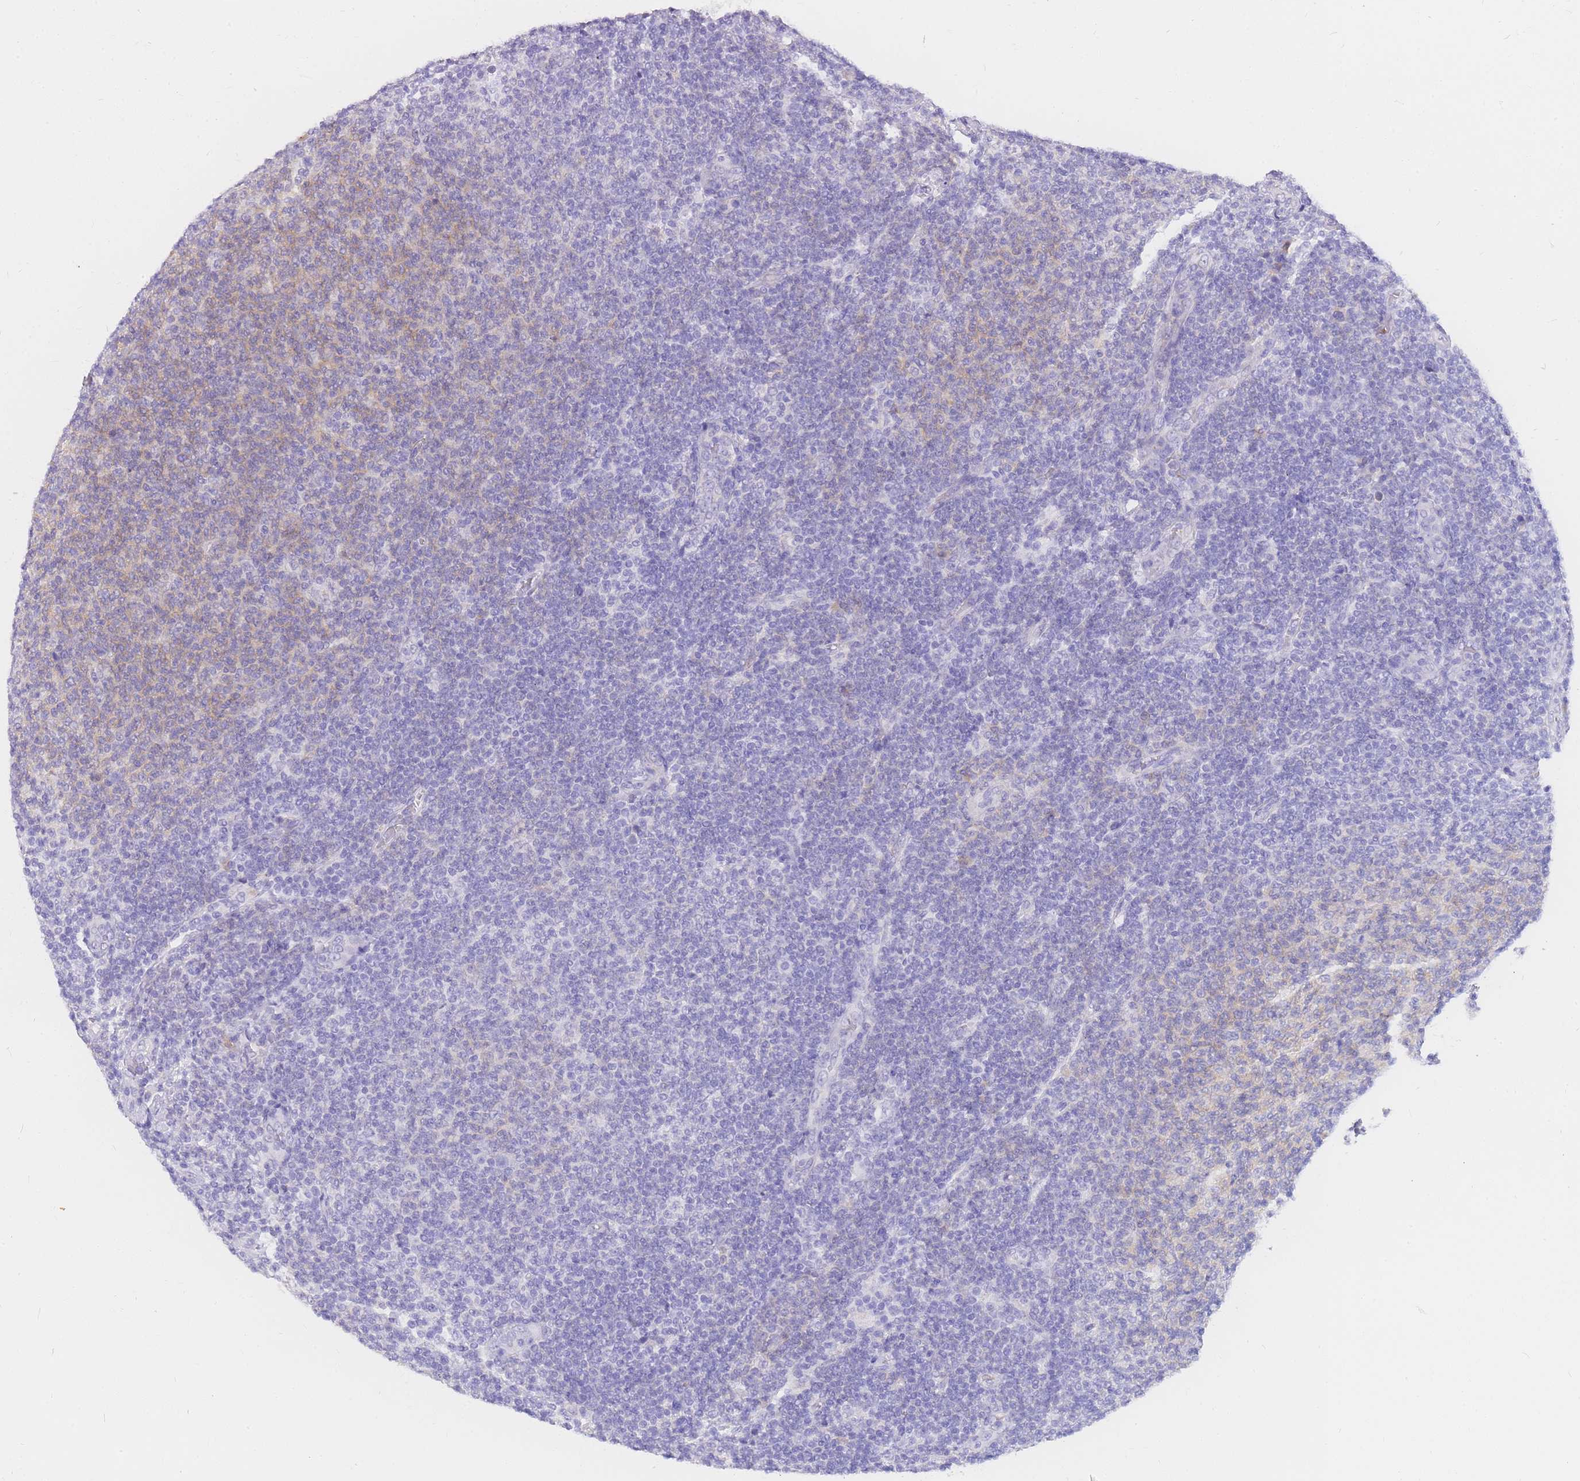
{"staining": {"intensity": "weak", "quantity": "<25%", "location": "cytoplasmic/membranous"}, "tissue": "lymphoma", "cell_type": "Tumor cells", "image_type": "cancer", "snomed": [{"axis": "morphology", "description": "Malignant lymphoma, non-Hodgkin's type, Low grade"}, {"axis": "topography", "description": "Lymph node"}], "caption": "A high-resolution micrograph shows immunohistochemistry (IHC) staining of low-grade malignant lymphoma, non-Hodgkin's type, which demonstrates no significant positivity in tumor cells. (DAB immunohistochemistry (IHC) with hematoxylin counter stain).", "gene": "C2orf88", "patient": {"sex": "male", "age": 66}}